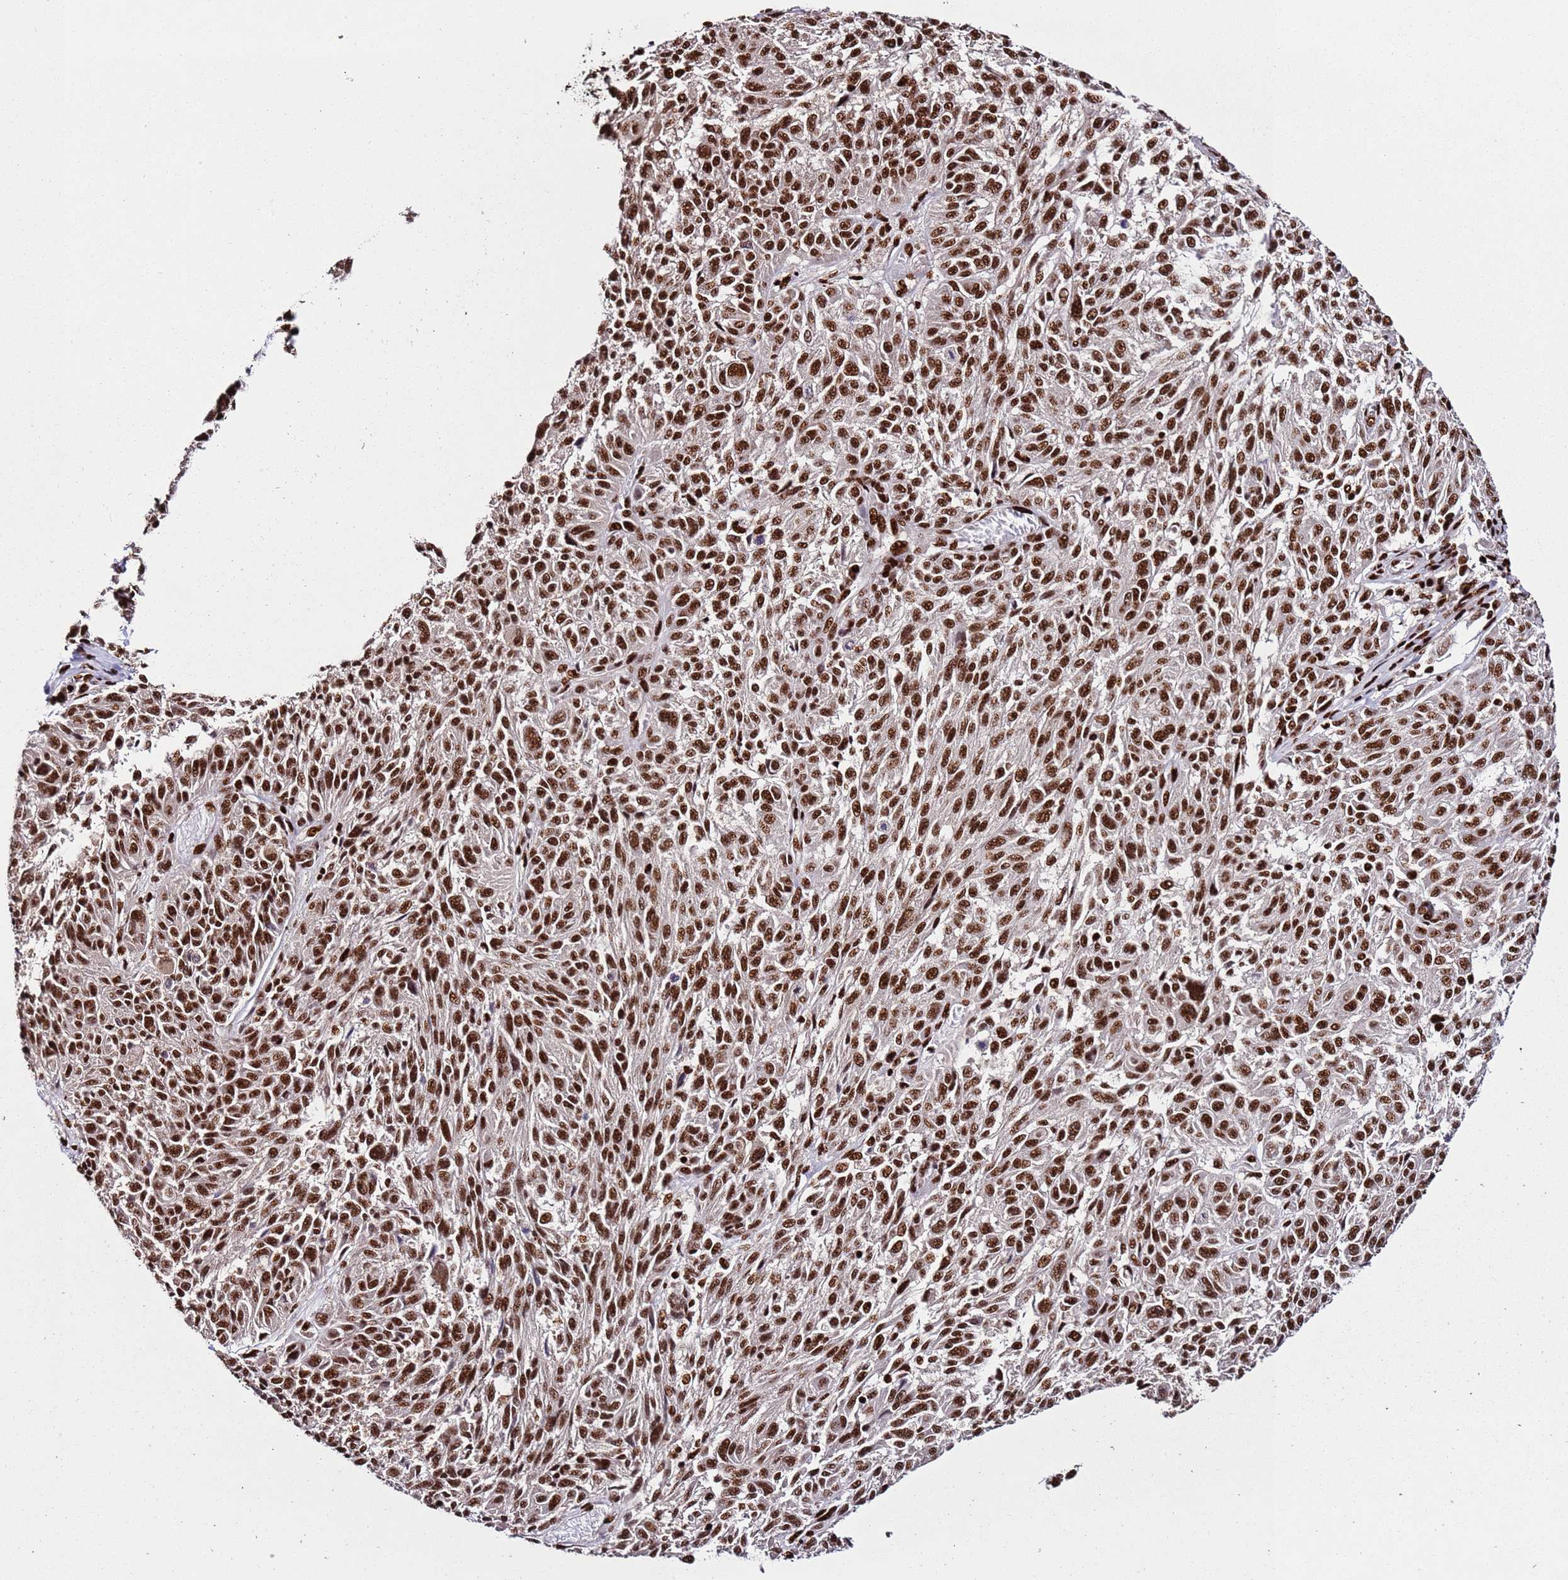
{"staining": {"intensity": "strong", "quantity": ">75%", "location": "nuclear"}, "tissue": "melanoma", "cell_type": "Tumor cells", "image_type": "cancer", "snomed": [{"axis": "morphology", "description": "Malignant melanoma, NOS"}, {"axis": "topography", "description": "Skin"}], "caption": "Immunohistochemistry of human malignant melanoma exhibits high levels of strong nuclear expression in about >75% of tumor cells. (Brightfield microscopy of DAB IHC at high magnification).", "gene": "C6orf226", "patient": {"sex": "male", "age": 53}}